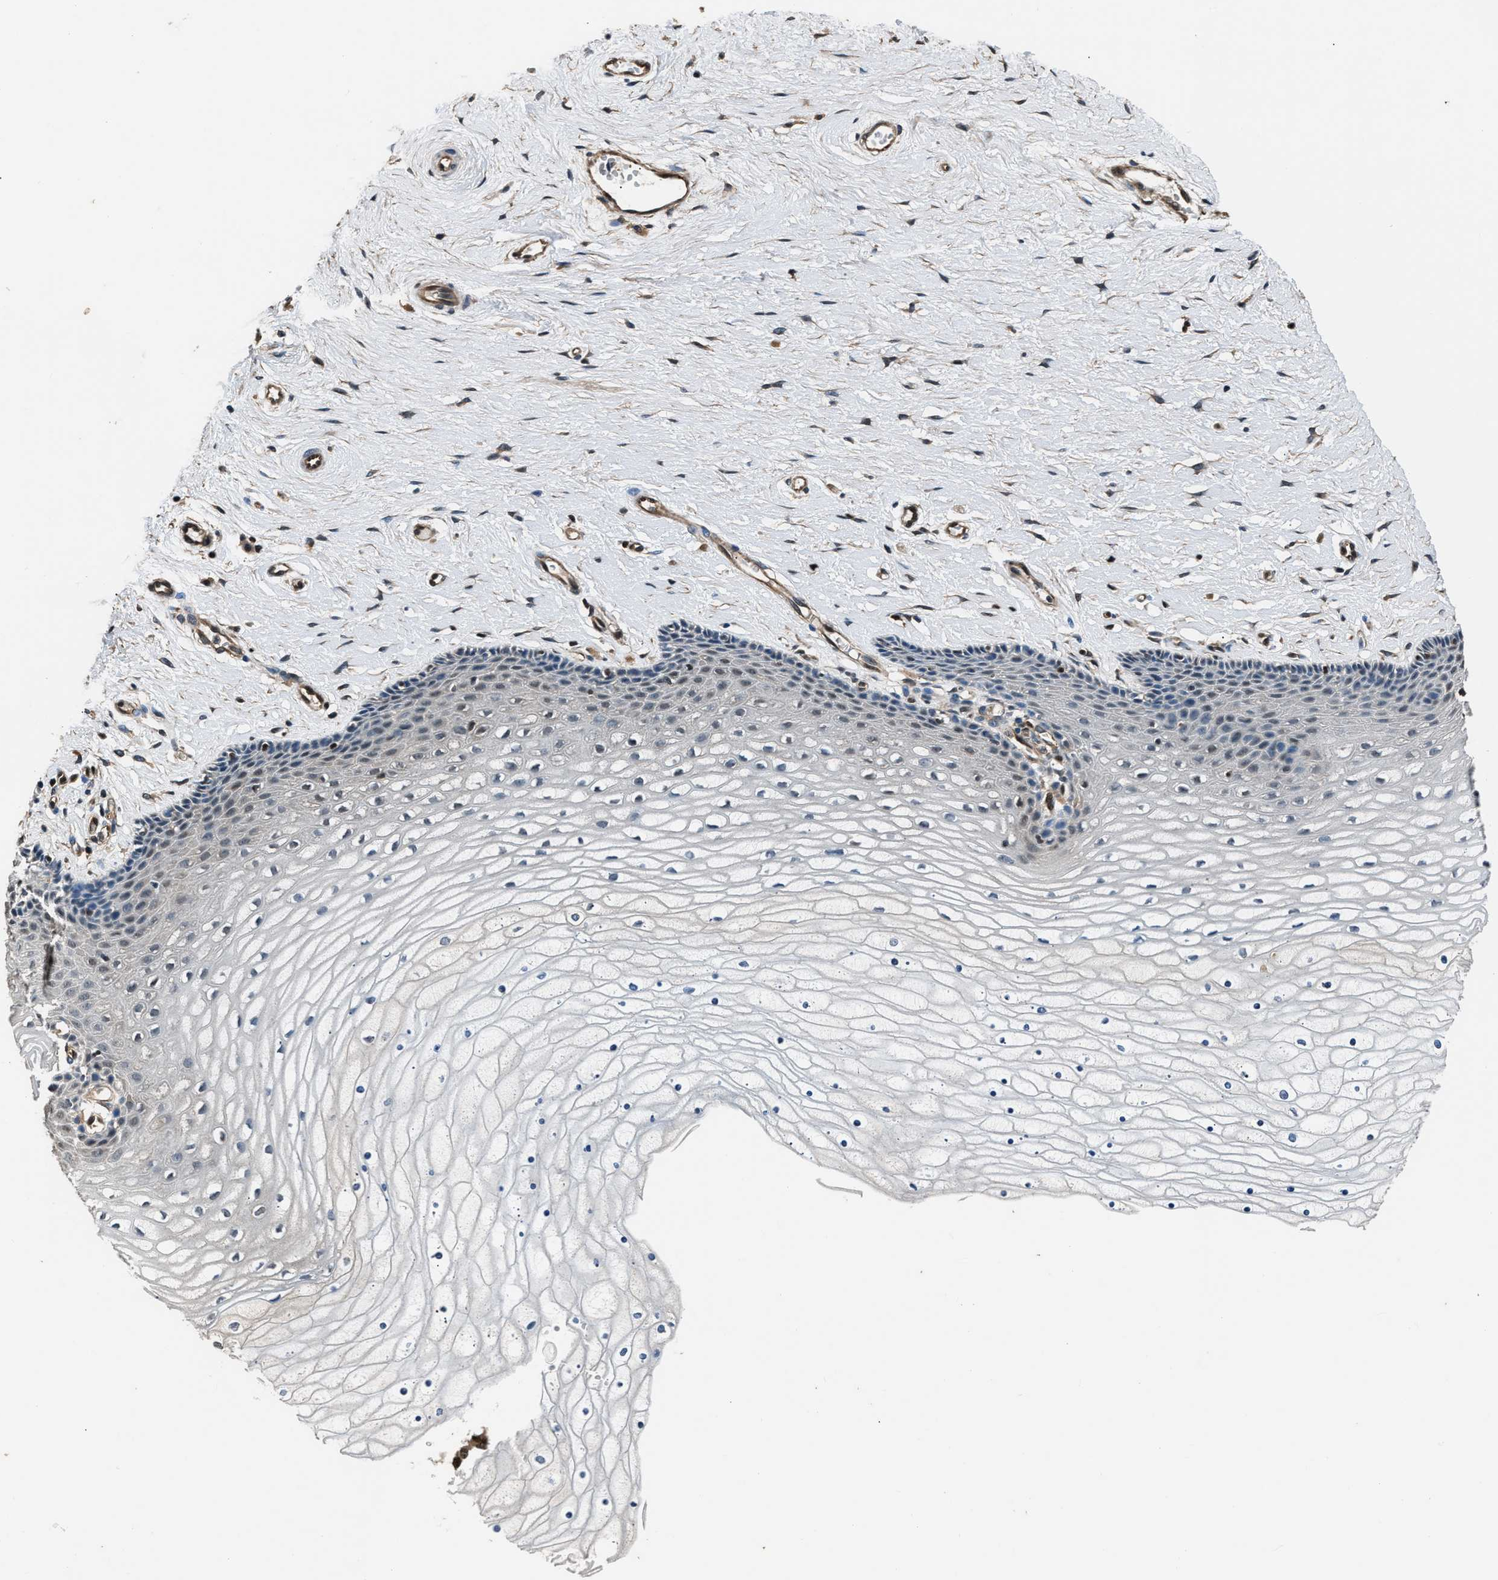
{"staining": {"intensity": "weak", "quantity": "25%-75%", "location": "nuclear"}, "tissue": "cervix", "cell_type": "Glandular cells", "image_type": "normal", "snomed": [{"axis": "morphology", "description": "Normal tissue, NOS"}, {"axis": "topography", "description": "Cervix"}], "caption": "Weak nuclear protein expression is appreciated in approximately 25%-75% of glandular cells in cervix. Ihc stains the protein of interest in brown and the nuclei are stained blue.", "gene": "DFFA", "patient": {"sex": "female", "age": 39}}